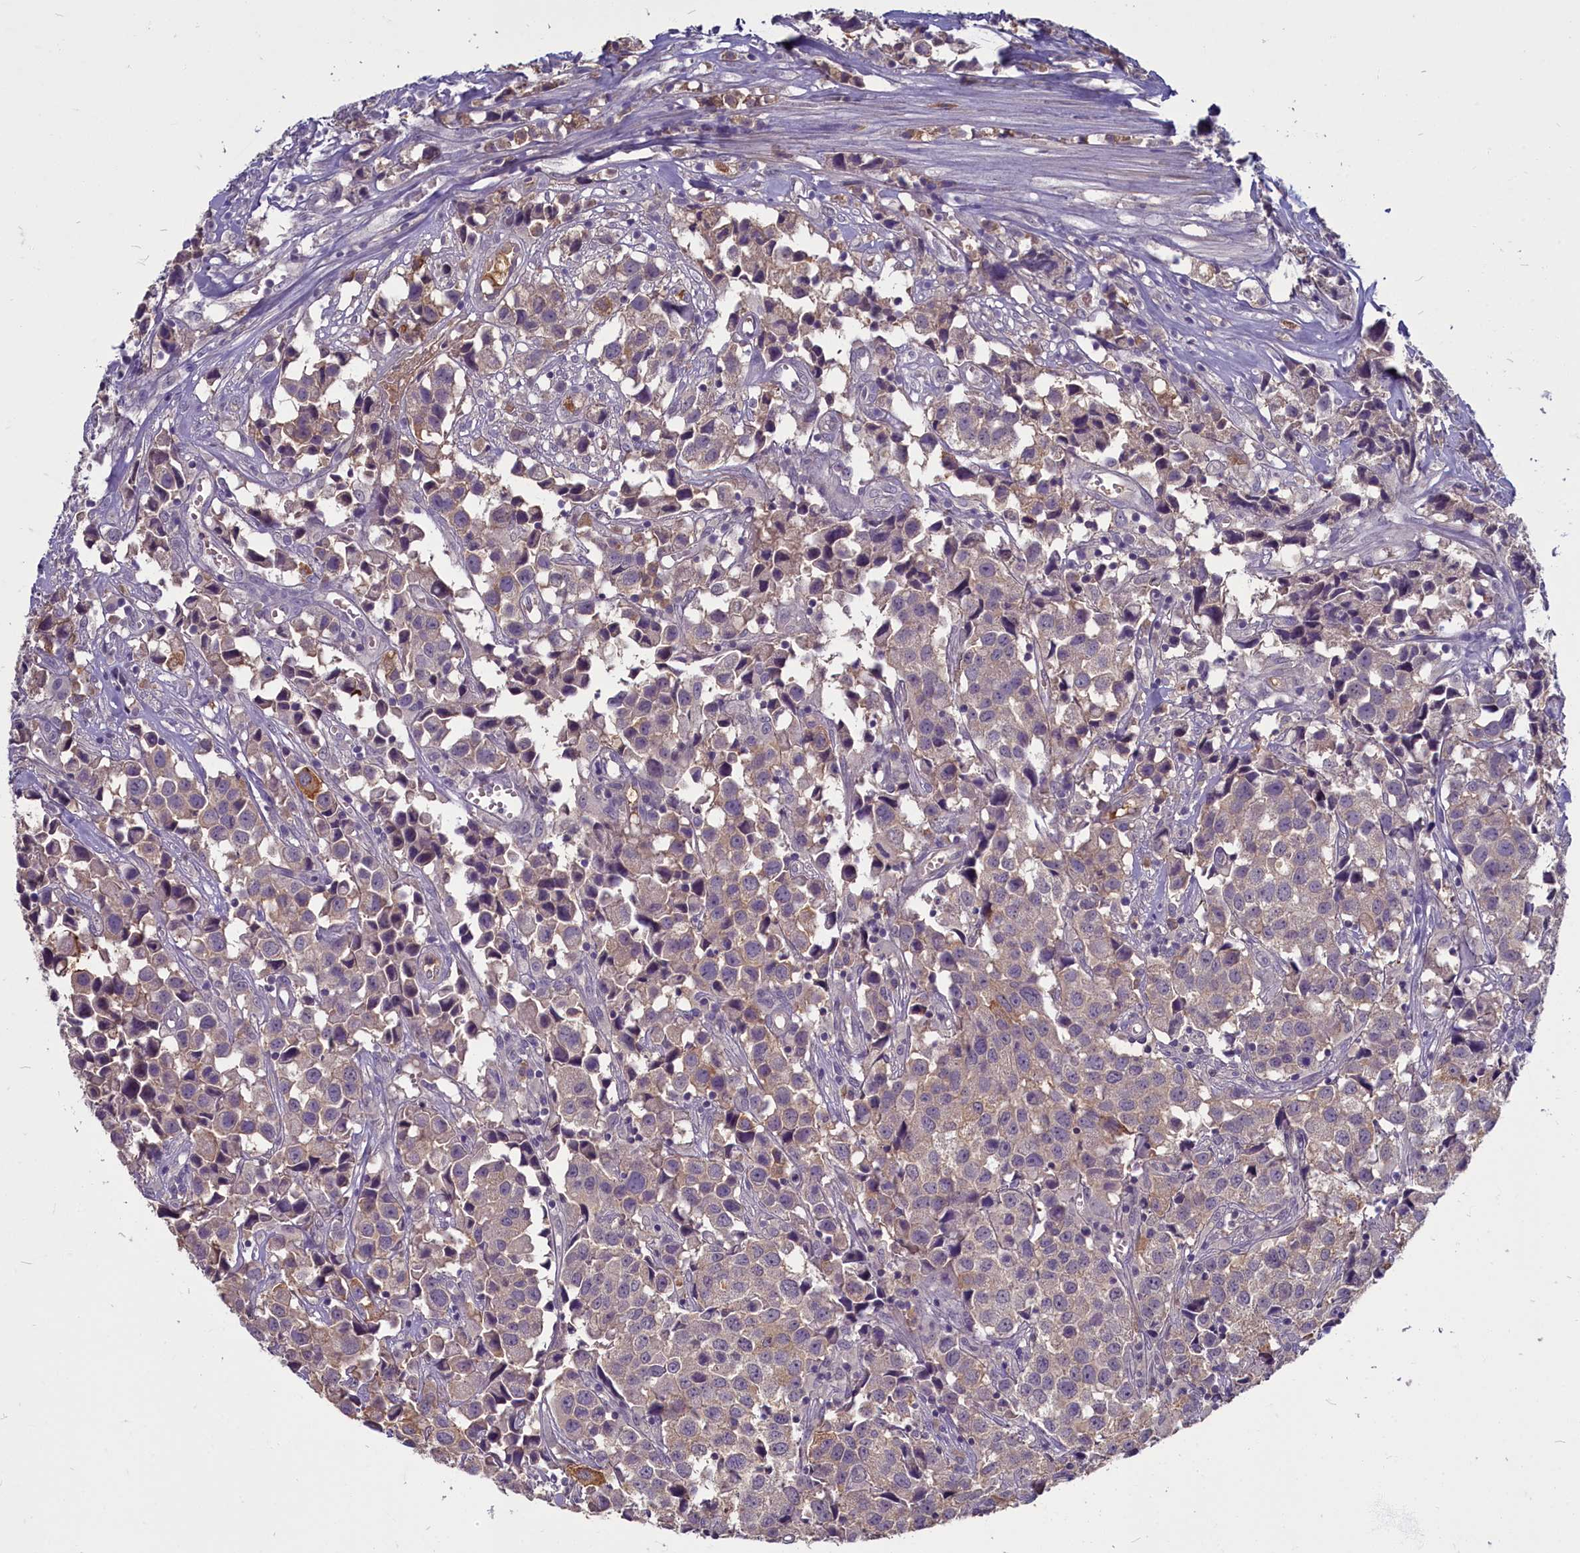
{"staining": {"intensity": "moderate", "quantity": "<25%", "location": "cytoplasmic/membranous"}, "tissue": "urothelial cancer", "cell_type": "Tumor cells", "image_type": "cancer", "snomed": [{"axis": "morphology", "description": "Urothelial carcinoma, High grade"}, {"axis": "topography", "description": "Urinary bladder"}], "caption": "Urothelial cancer stained for a protein demonstrates moderate cytoplasmic/membranous positivity in tumor cells.", "gene": "SV2C", "patient": {"sex": "female", "age": 75}}